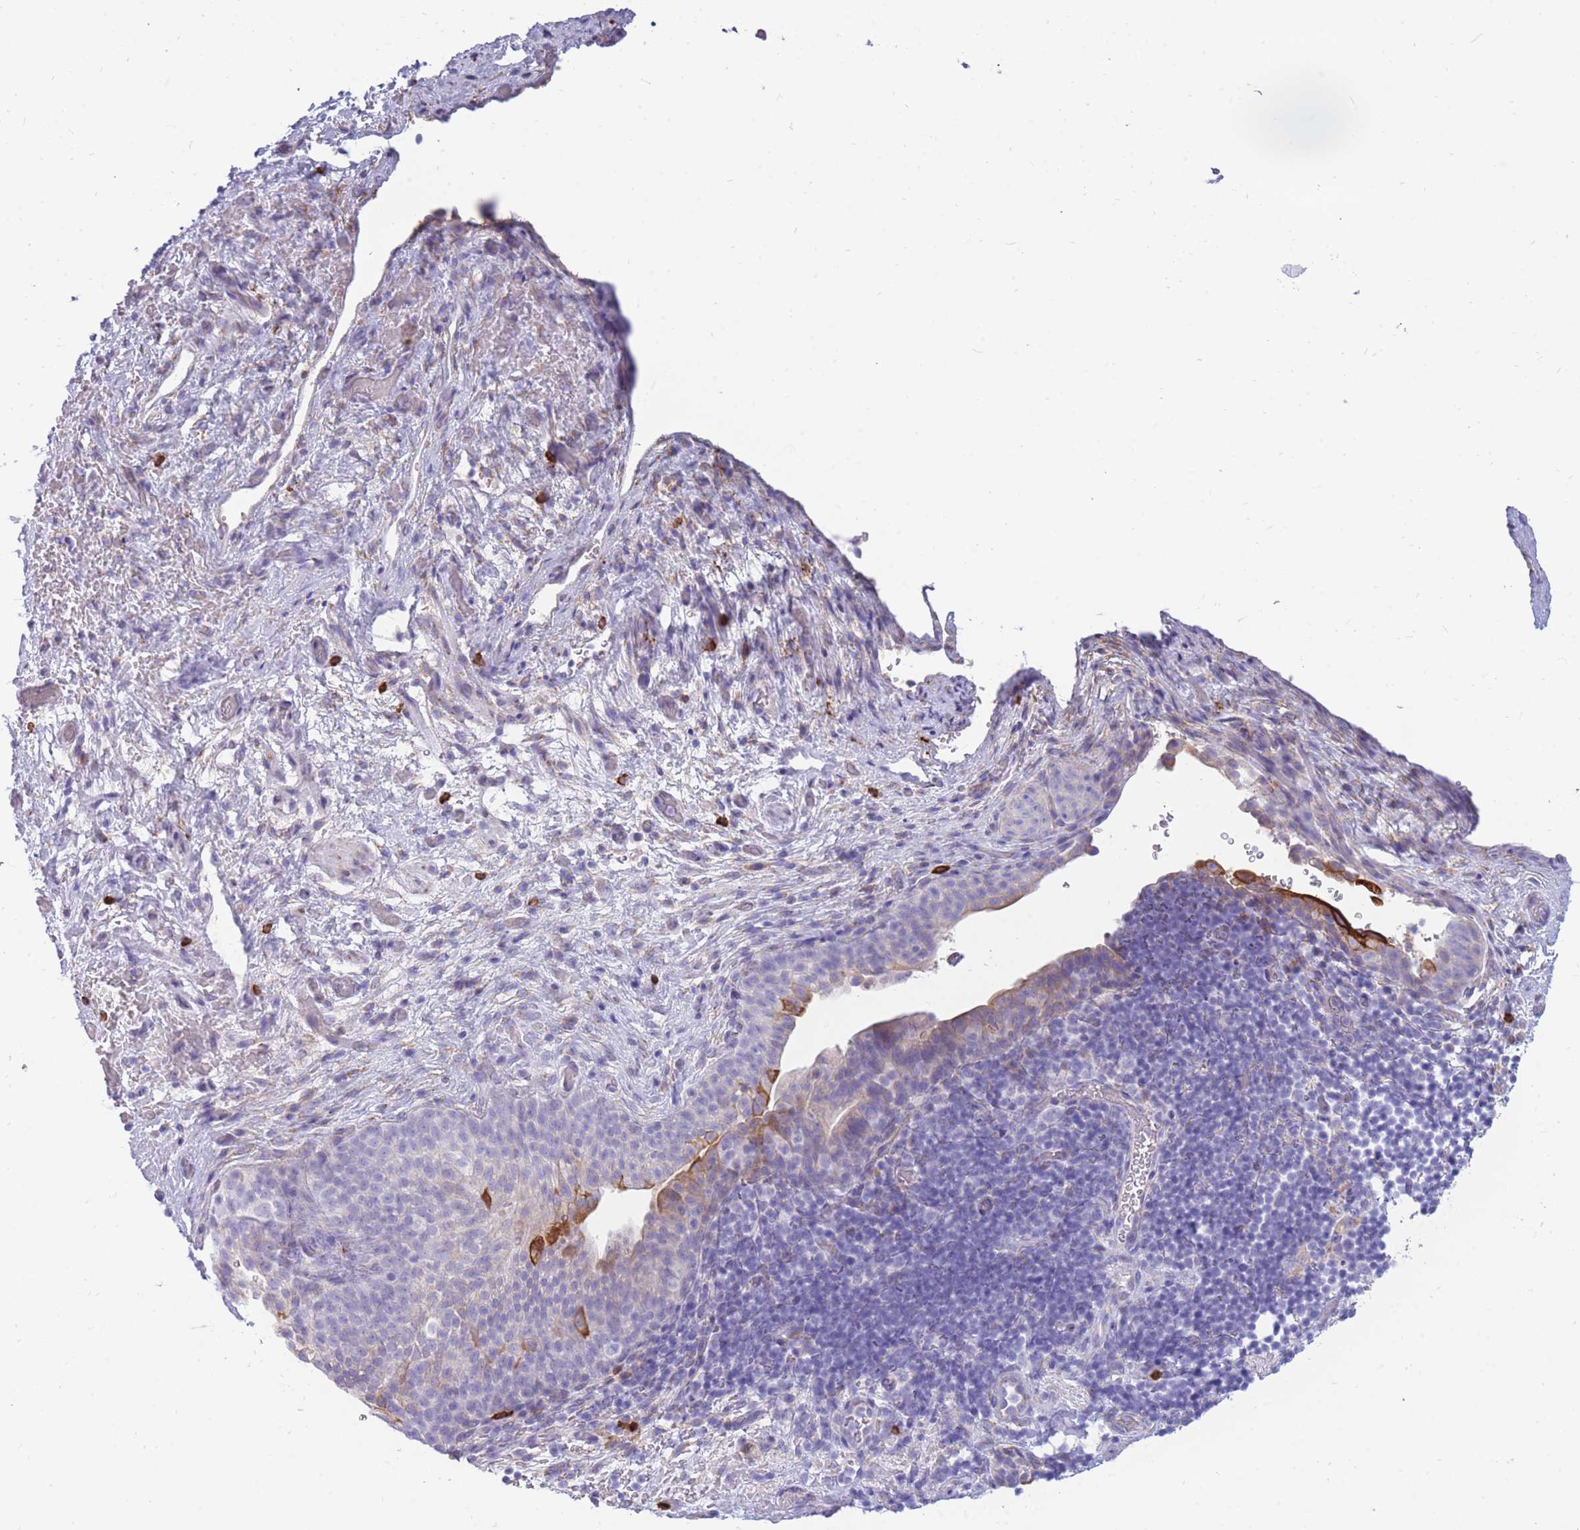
{"staining": {"intensity": "negative", "quantity": "none", "location": "none"}, "tissue": "smooth muscle", "cell_type": "Smooth muscle cells", "image_type": "normal", "snomed": [{"axis": "morphology", "description": "Normal tissue, NOS"}, {"axis": "topography", "description": "Smooth muscle"}, {"axis": "topography", "description": "Peripheral nerve tissue"}], "caption": "Protein analysis of benign smooth muscle demonstrates no significant positivity in smooth muscle cells.", "gene": "TPSAB1", "patient": {"sex": "male", "age": 69}}